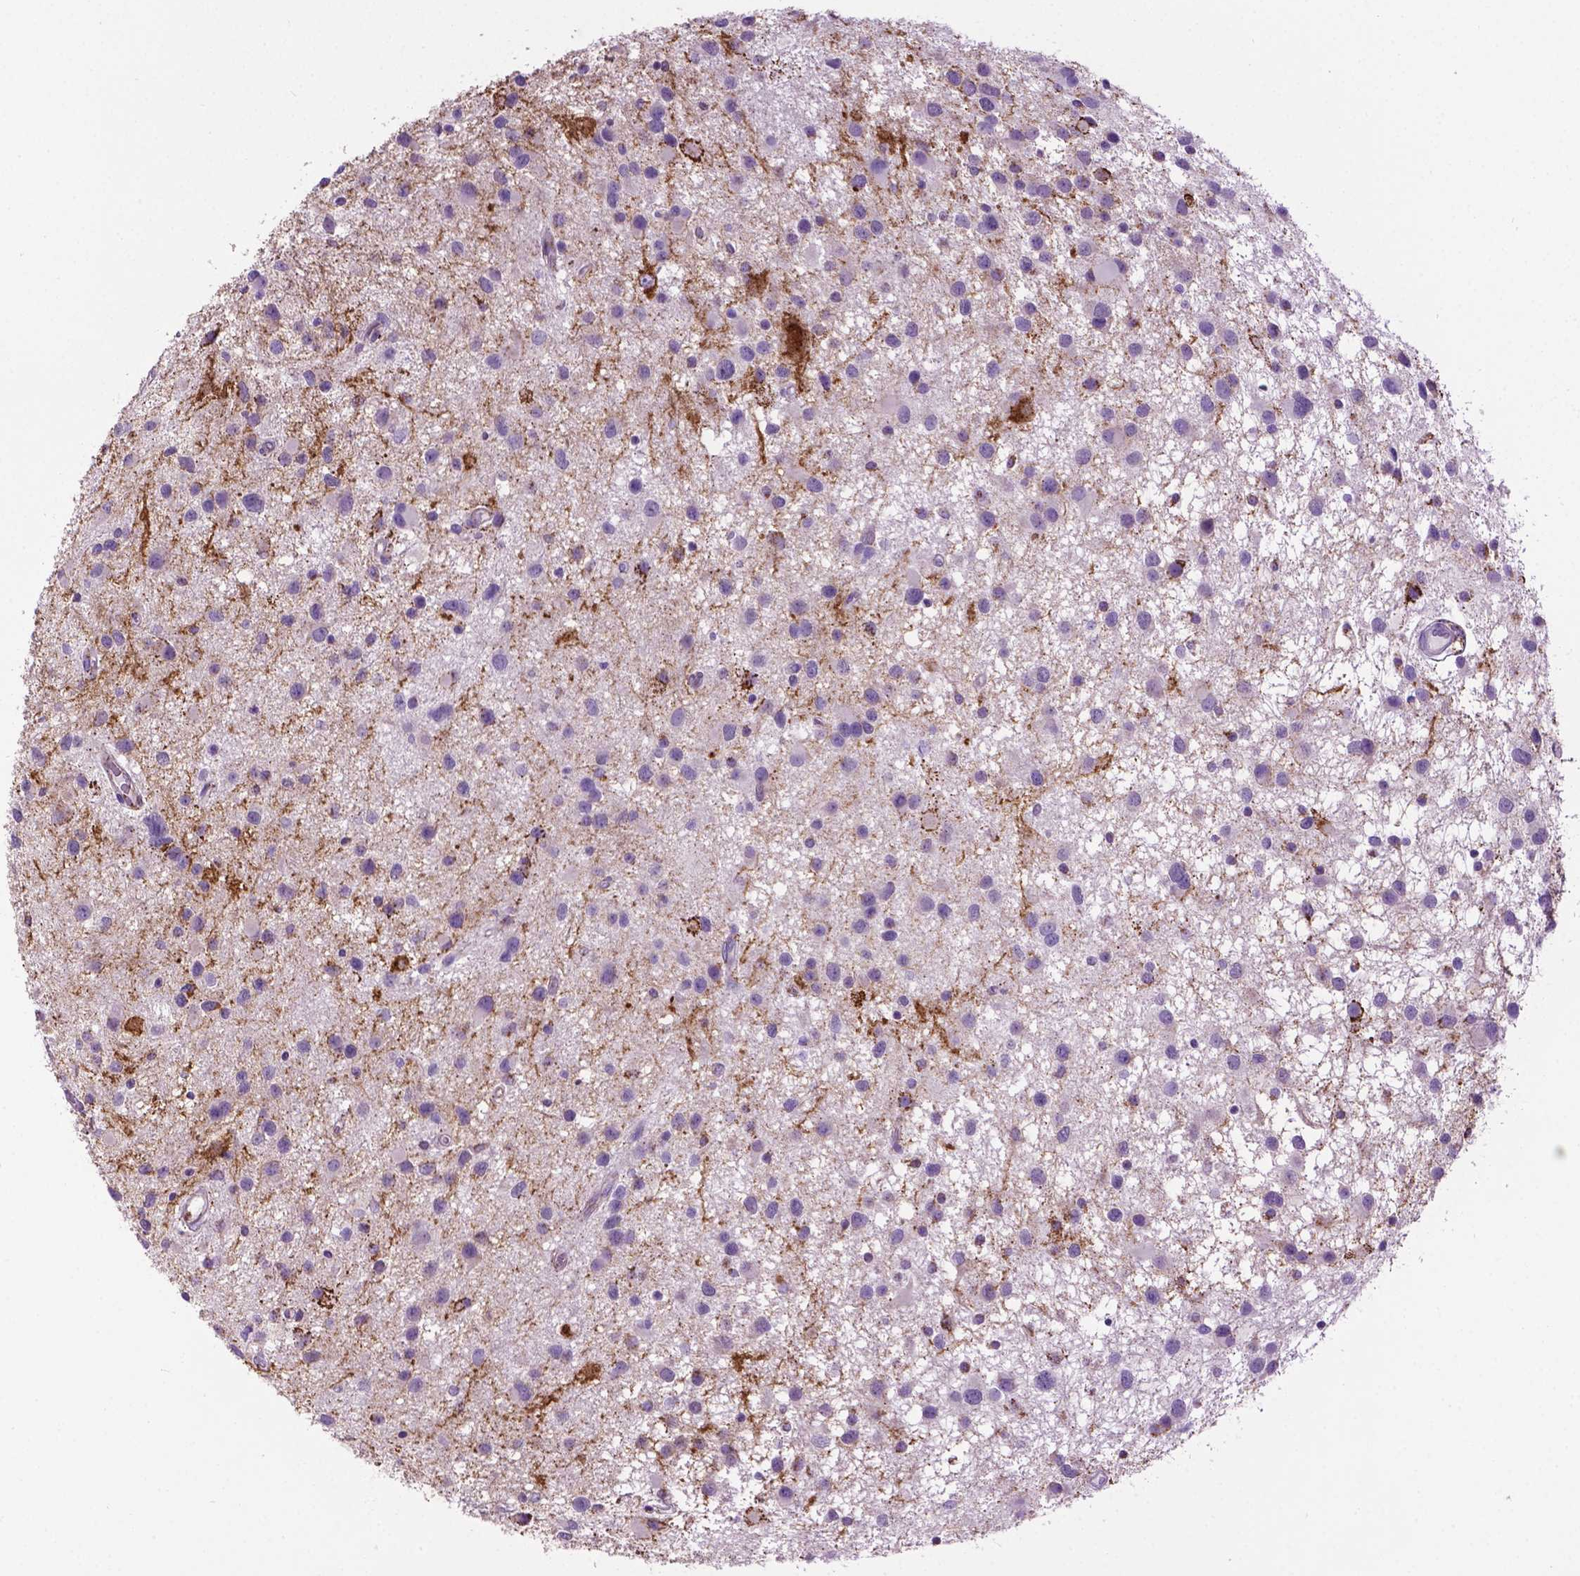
{"staining": {"intensity": "negative", "quantity": "none", "location": "none"}, "tissue": "glioma", "cell_type": "Tumor cells", "image_type": "cancer", "snomed": [{"axis": "morphology", "description": "Glioma, malignant, Low grade"}, {"axis": "topography", "description": "Brain"}], "caption": "There is no significant positivity in tumor cells of malignant low-grade glioma.", "gene": "TMEM132E", "patient": {"sex": "female", "age": 32}}